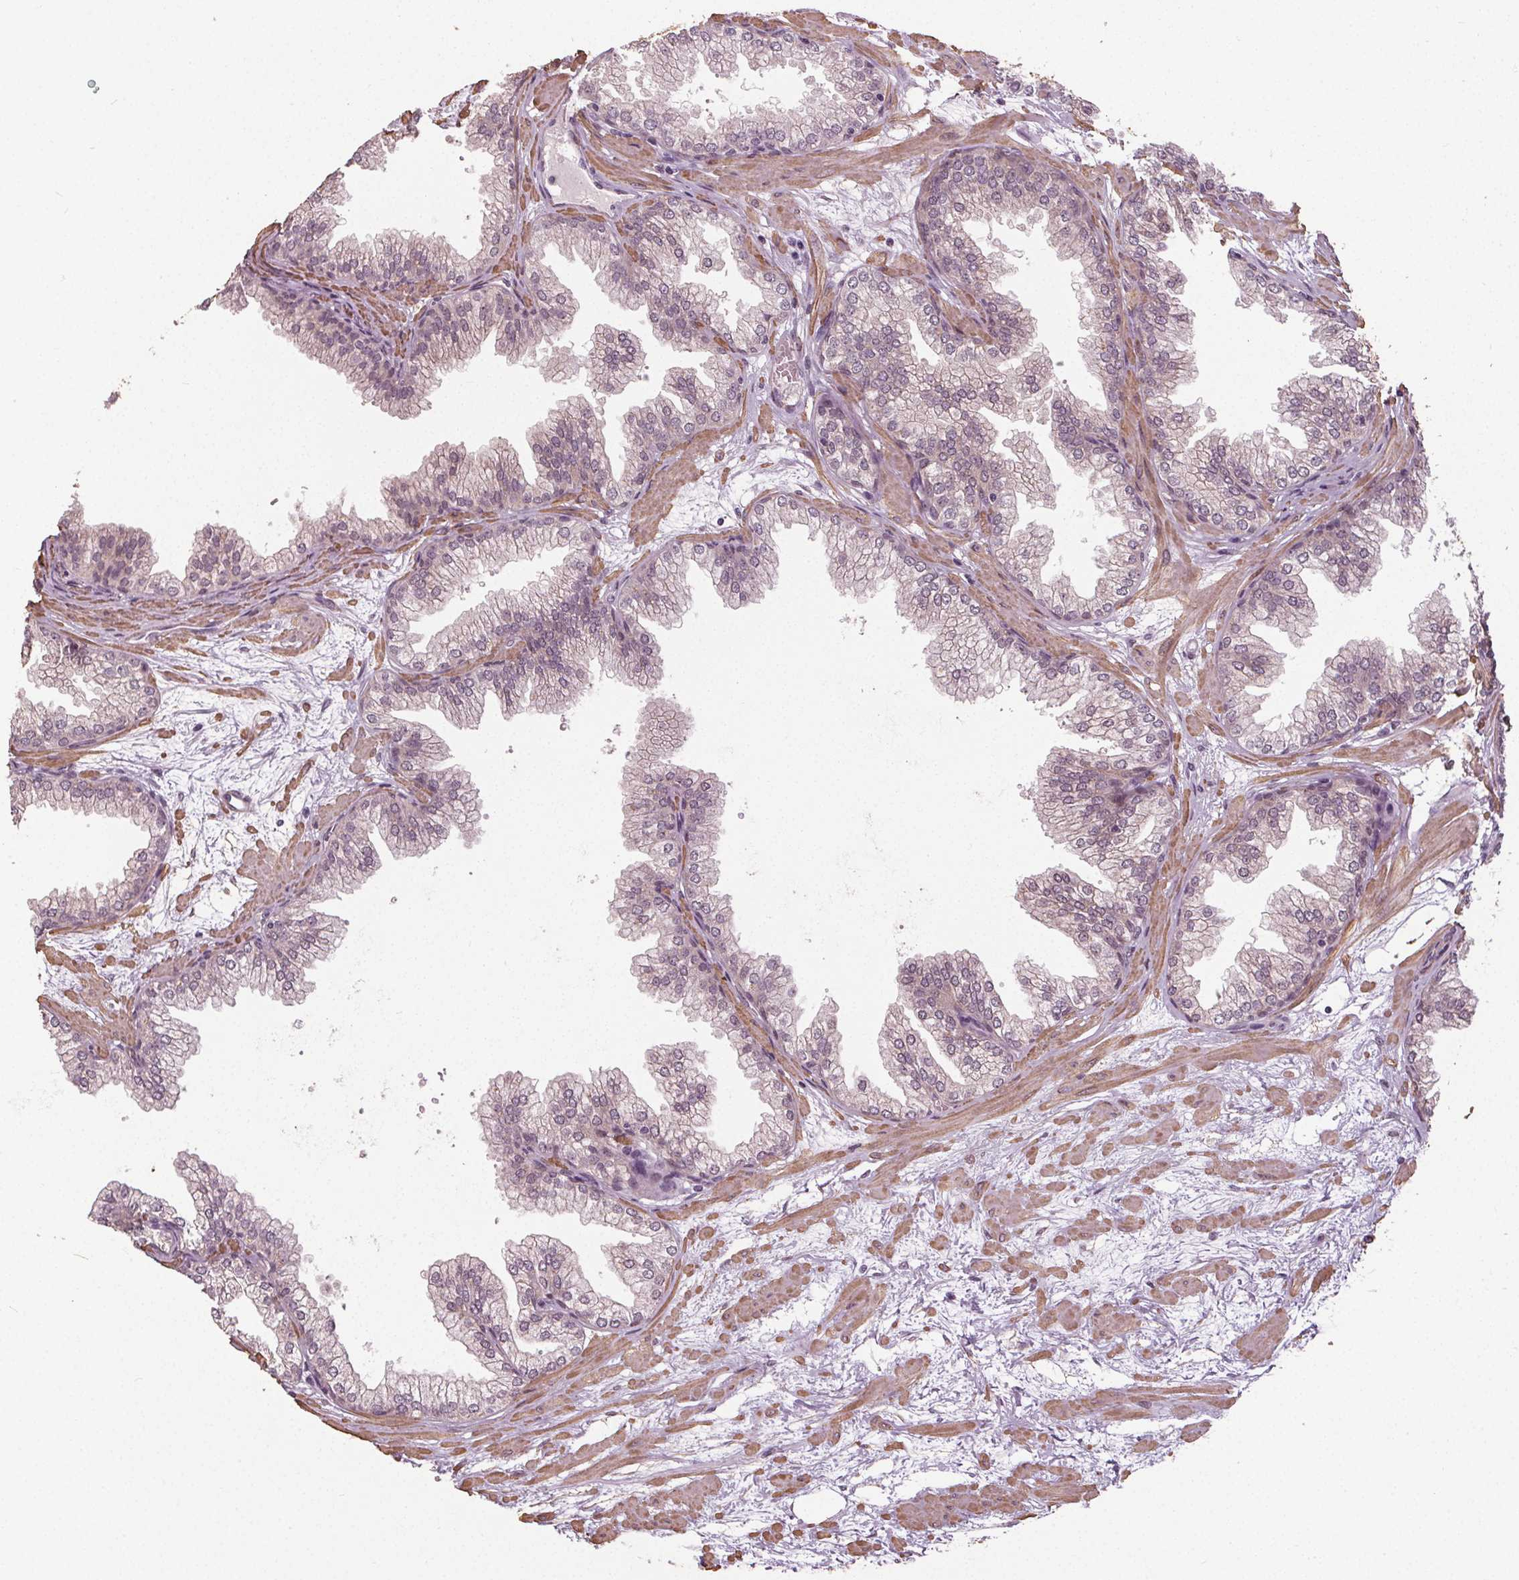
{"staining": {"intensity": "negative", "quantity": "none", "location": "none"}, "tissue": "prostate", "cell_type": "Glandular cells", "image_type": "normal", "snomed": [{"axis": "morphology", "description": "Normal tissue, NOS"}, {"axis": "topography", "description": "Prostate"}], "caption": "DAB (3,3'-diaminobenzidine) immunohistochemical staining of benign human prostate shows no significant positivity in glandular cells. Nuclei are stained in blue.", "gene": "PKP1", "patient": {"sex": "male", "age": 37}}